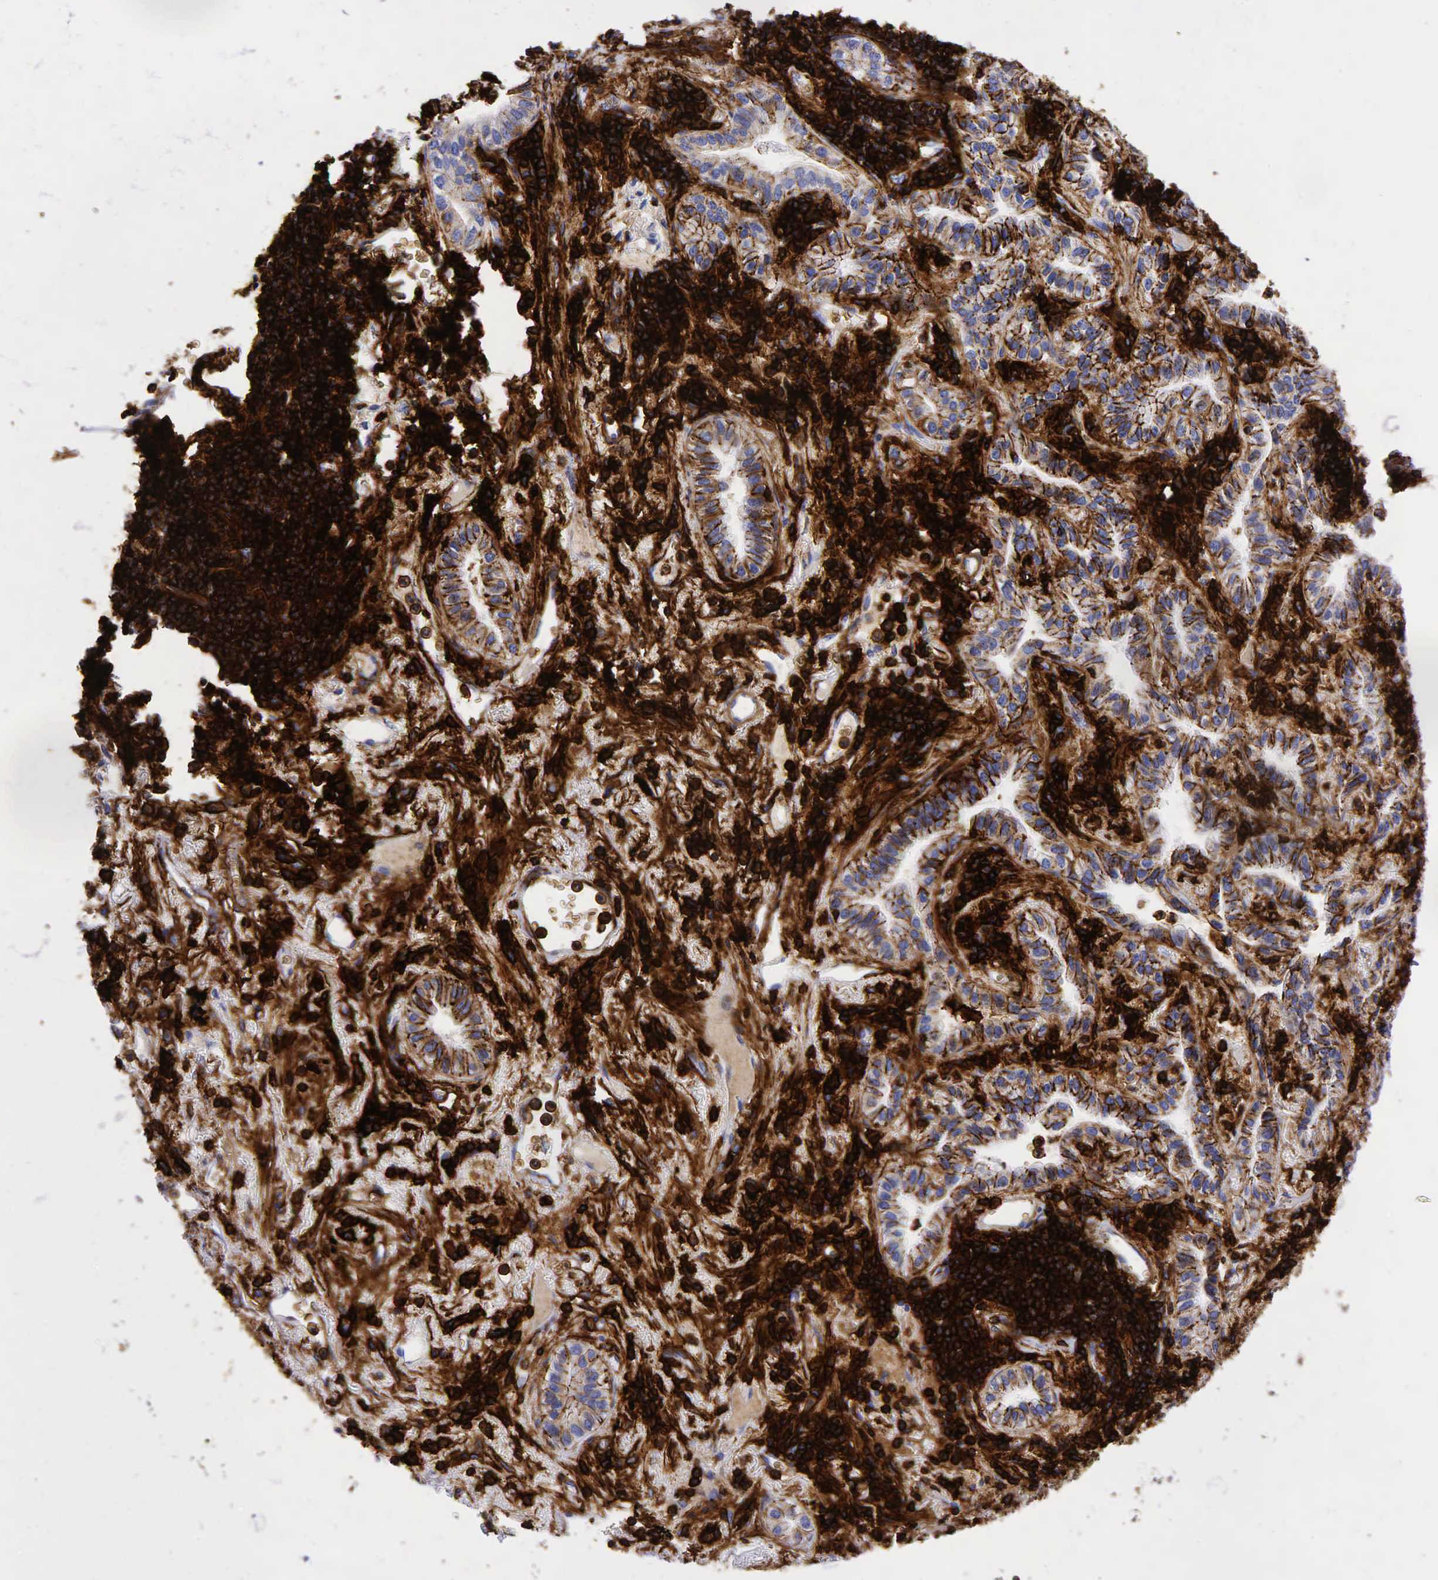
{"staining": {"intensity": "moderate", "quantity": "25%-75%", "location": "cytoplasmic/membranous"}, "tissue": "lung cancer", "cell_type": "Tumor cells", "image_type": "cancer", "snomed": [{"axis": "morphology", "description": "Adenocarcinoma, NOS"}, {"axis": "topography", "description": "Lung"}], "caption": "Human lung cancer stained for a protein (brown) exhibits moderate cytoplasmic/membranous positive staining in about 25%-75% of tumor cells.", "gene": "CD44", "patient": {"sex": "female", "age": 50}}